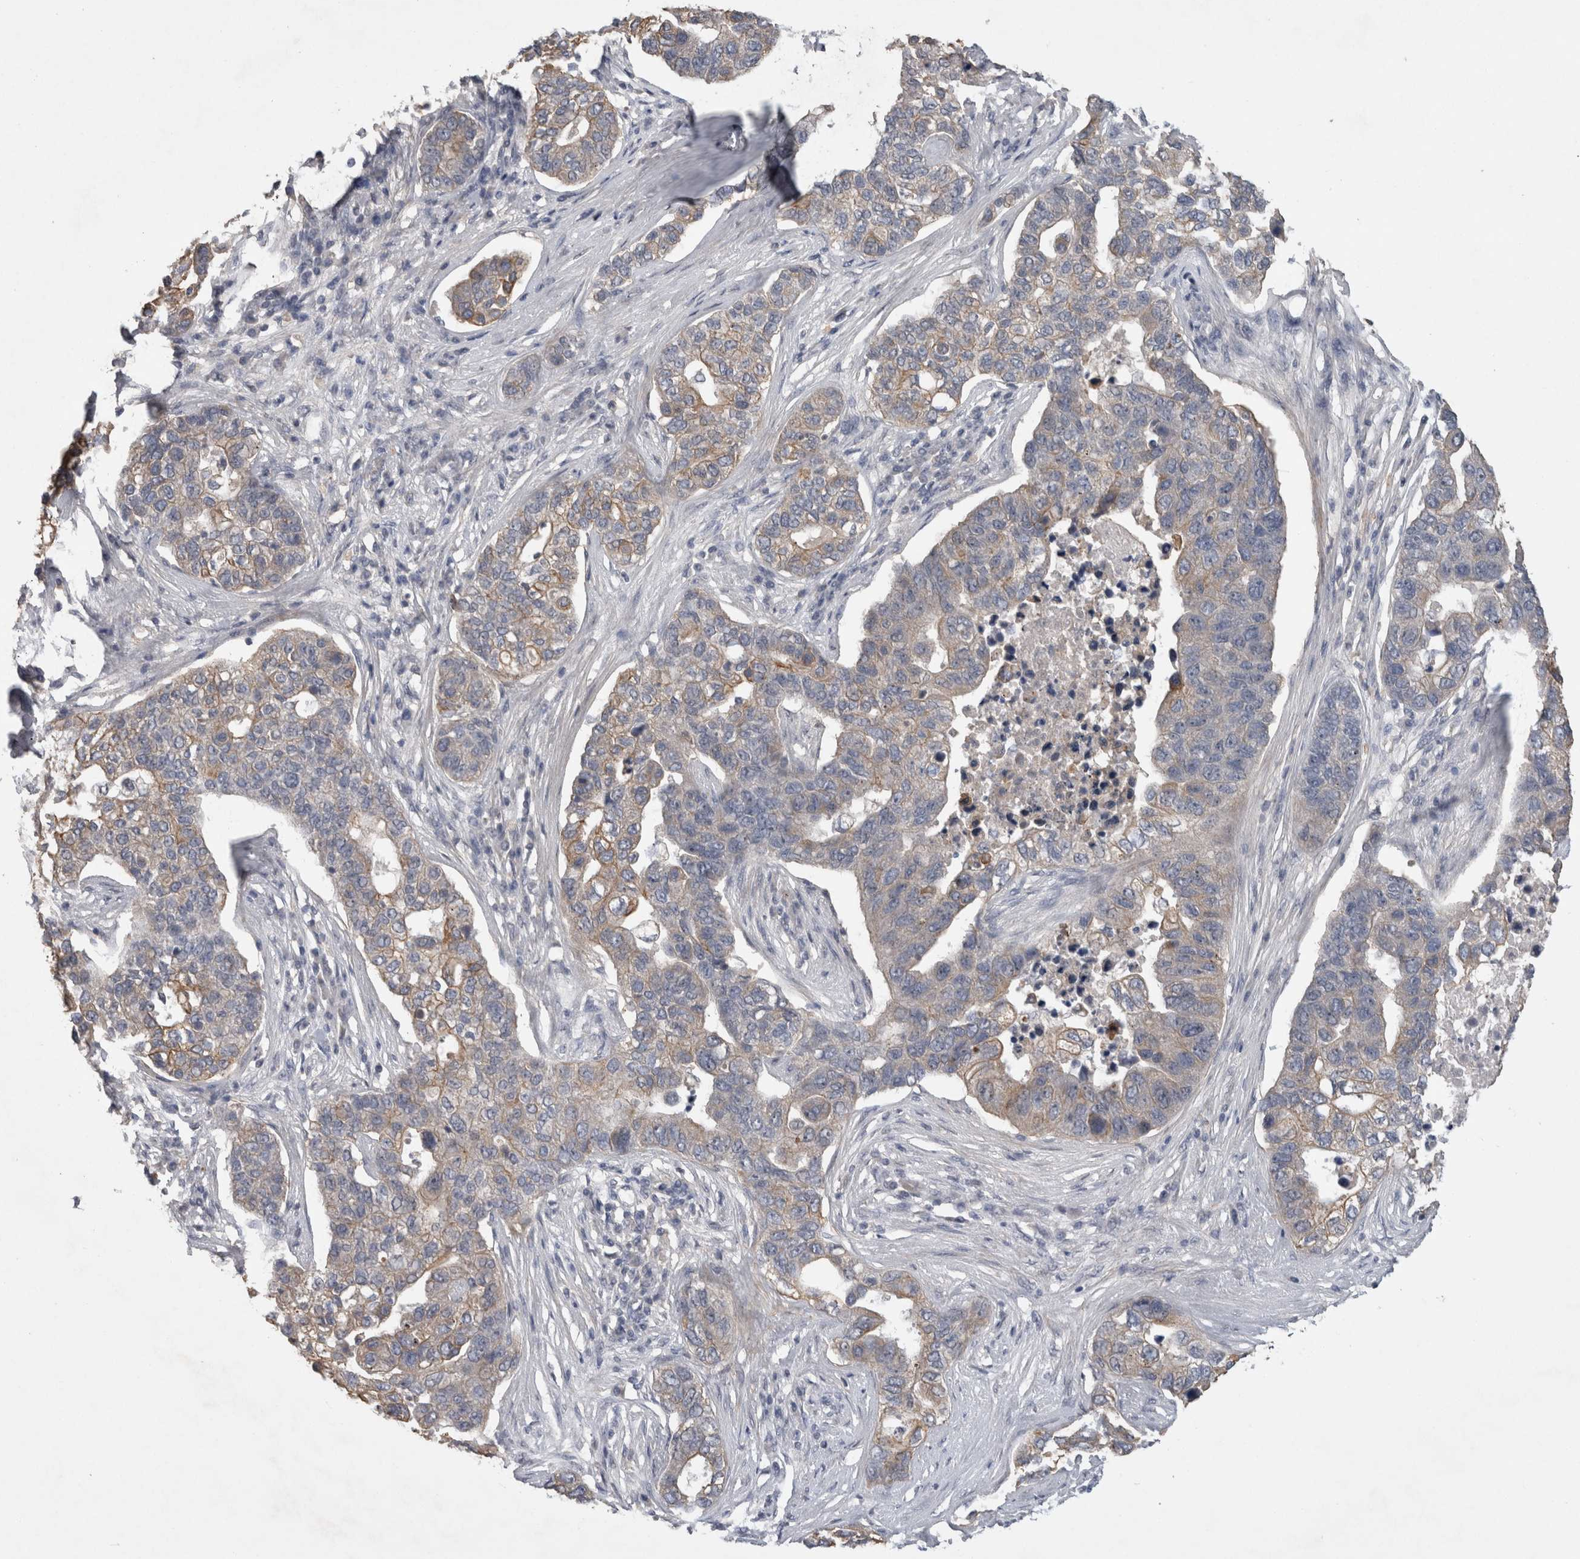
{"staining": {"intensity": "weak", "quantity": "25%-75%", "location": "cytoplasmic/membranous"}, "tissue": "pancreatic cancer", "cell_type": "Tumor cells", "image_type": "cancer", "snomed": [{"axis": "morphology", "description": "Adenocarcinoma, NOS"}, {"axis": "topography", "description": "Pancreas"}], "caption": "Human adenocarcinoma (pancreatic) stained with a brown dye demonstrates weak cytoplasmic/membranous positive staining in about 25%-75% of tumor cells.", "gene": "RHPN1", "patient": {"sex": "female", "age": 61}}